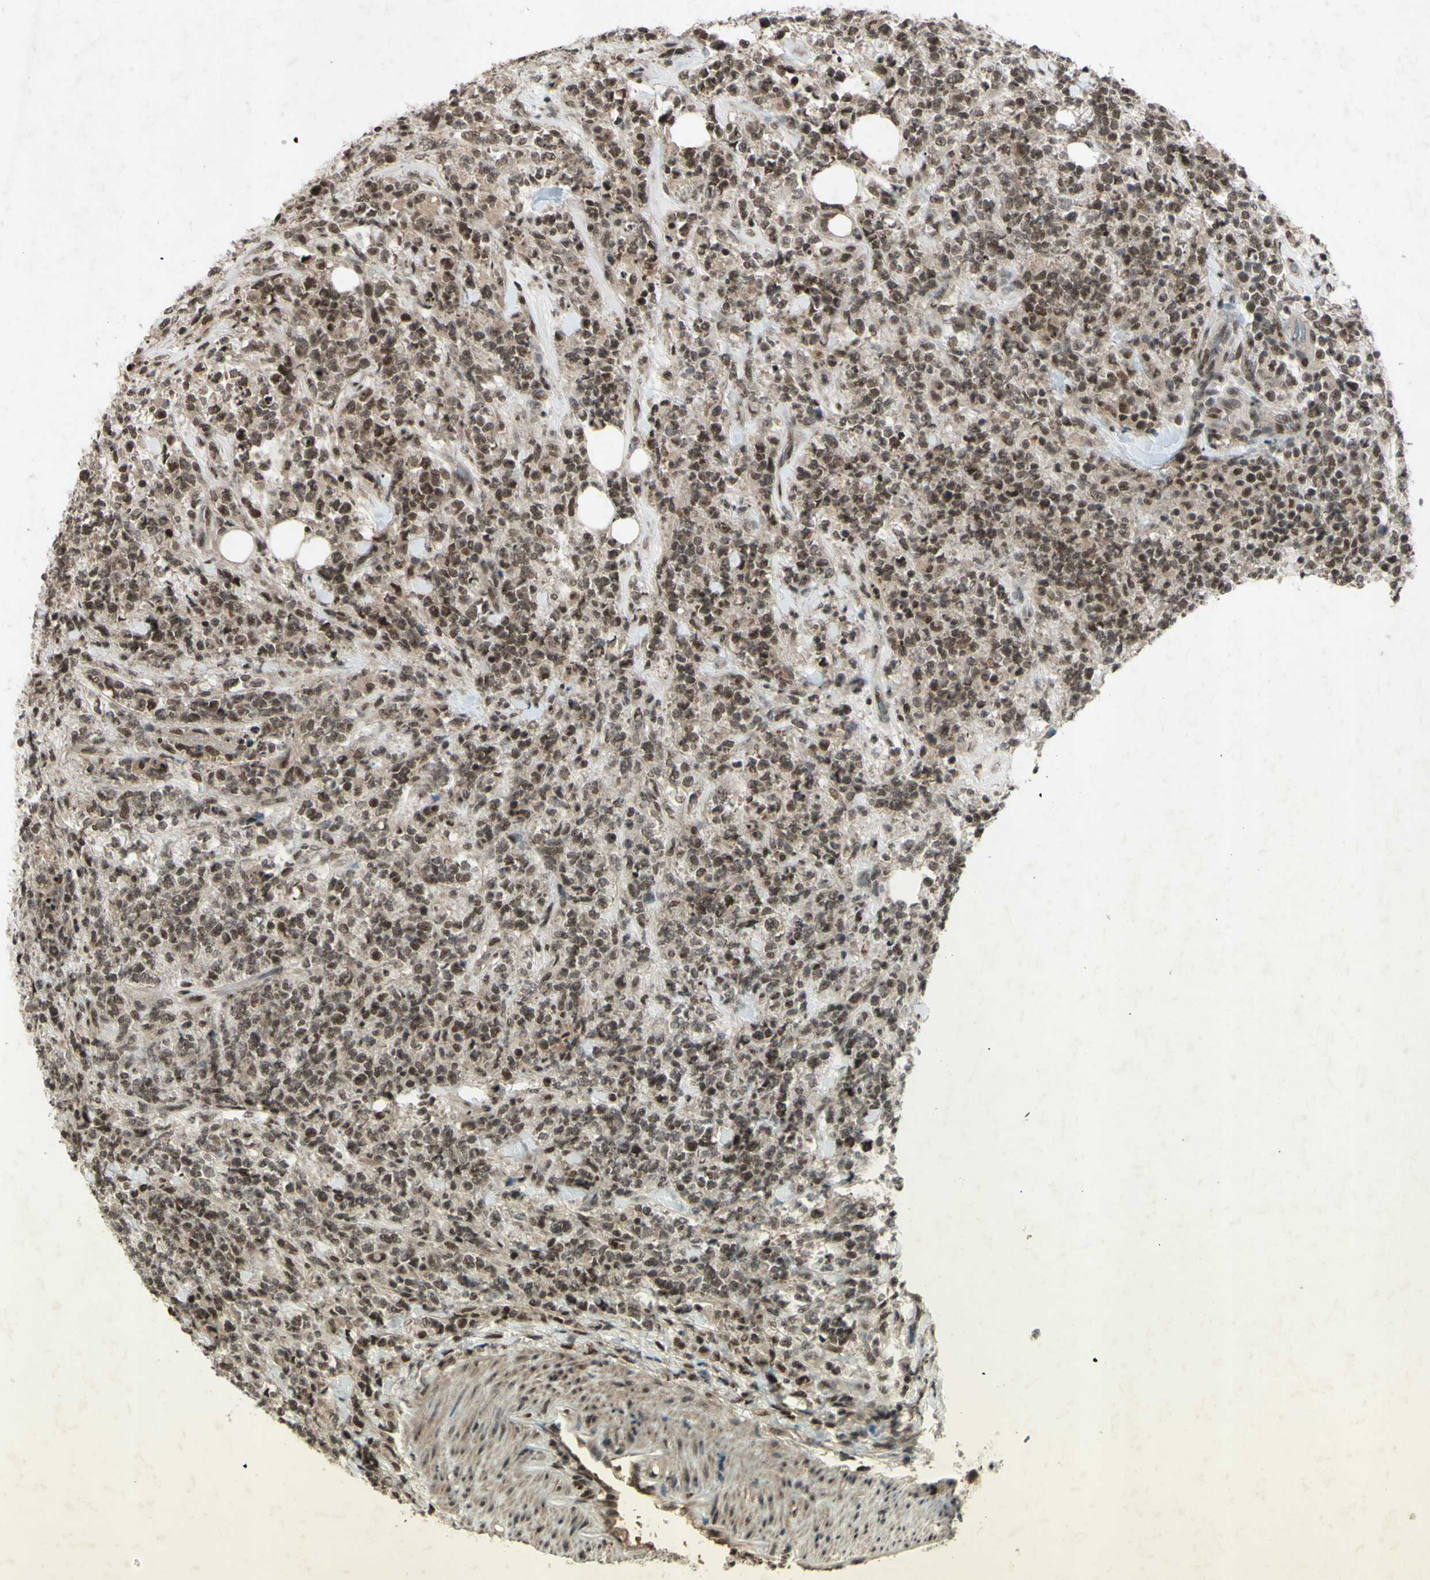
{"staining": {"intensity": "moderate", "quantity": ">75%", "location": "nuclear"}, "tissue": "lymphoma", "cell_type": "Tumor cells", "image_type": "cancer", "snomed": [{"axis": "morphology", "description": "Malignant lymphoma, non-Hodgkin's type, High grade"}, {"axis": "topography", "description": "Soft tissue"}], "caption": "High-magnification brightfield microscopy of lymphoma stained with DAB (3,3'-diaminobenzidine) (brown) and counterstained with hematoxylin (blue). tumor cells exhibit moderate nuclear expression is appreciated in about>75% of cells. Ihc stains the protein of interest in brown and the nuclei are stained blue.", "gene": "SNW1", "patient": {"sex": "male", "age": 18}}